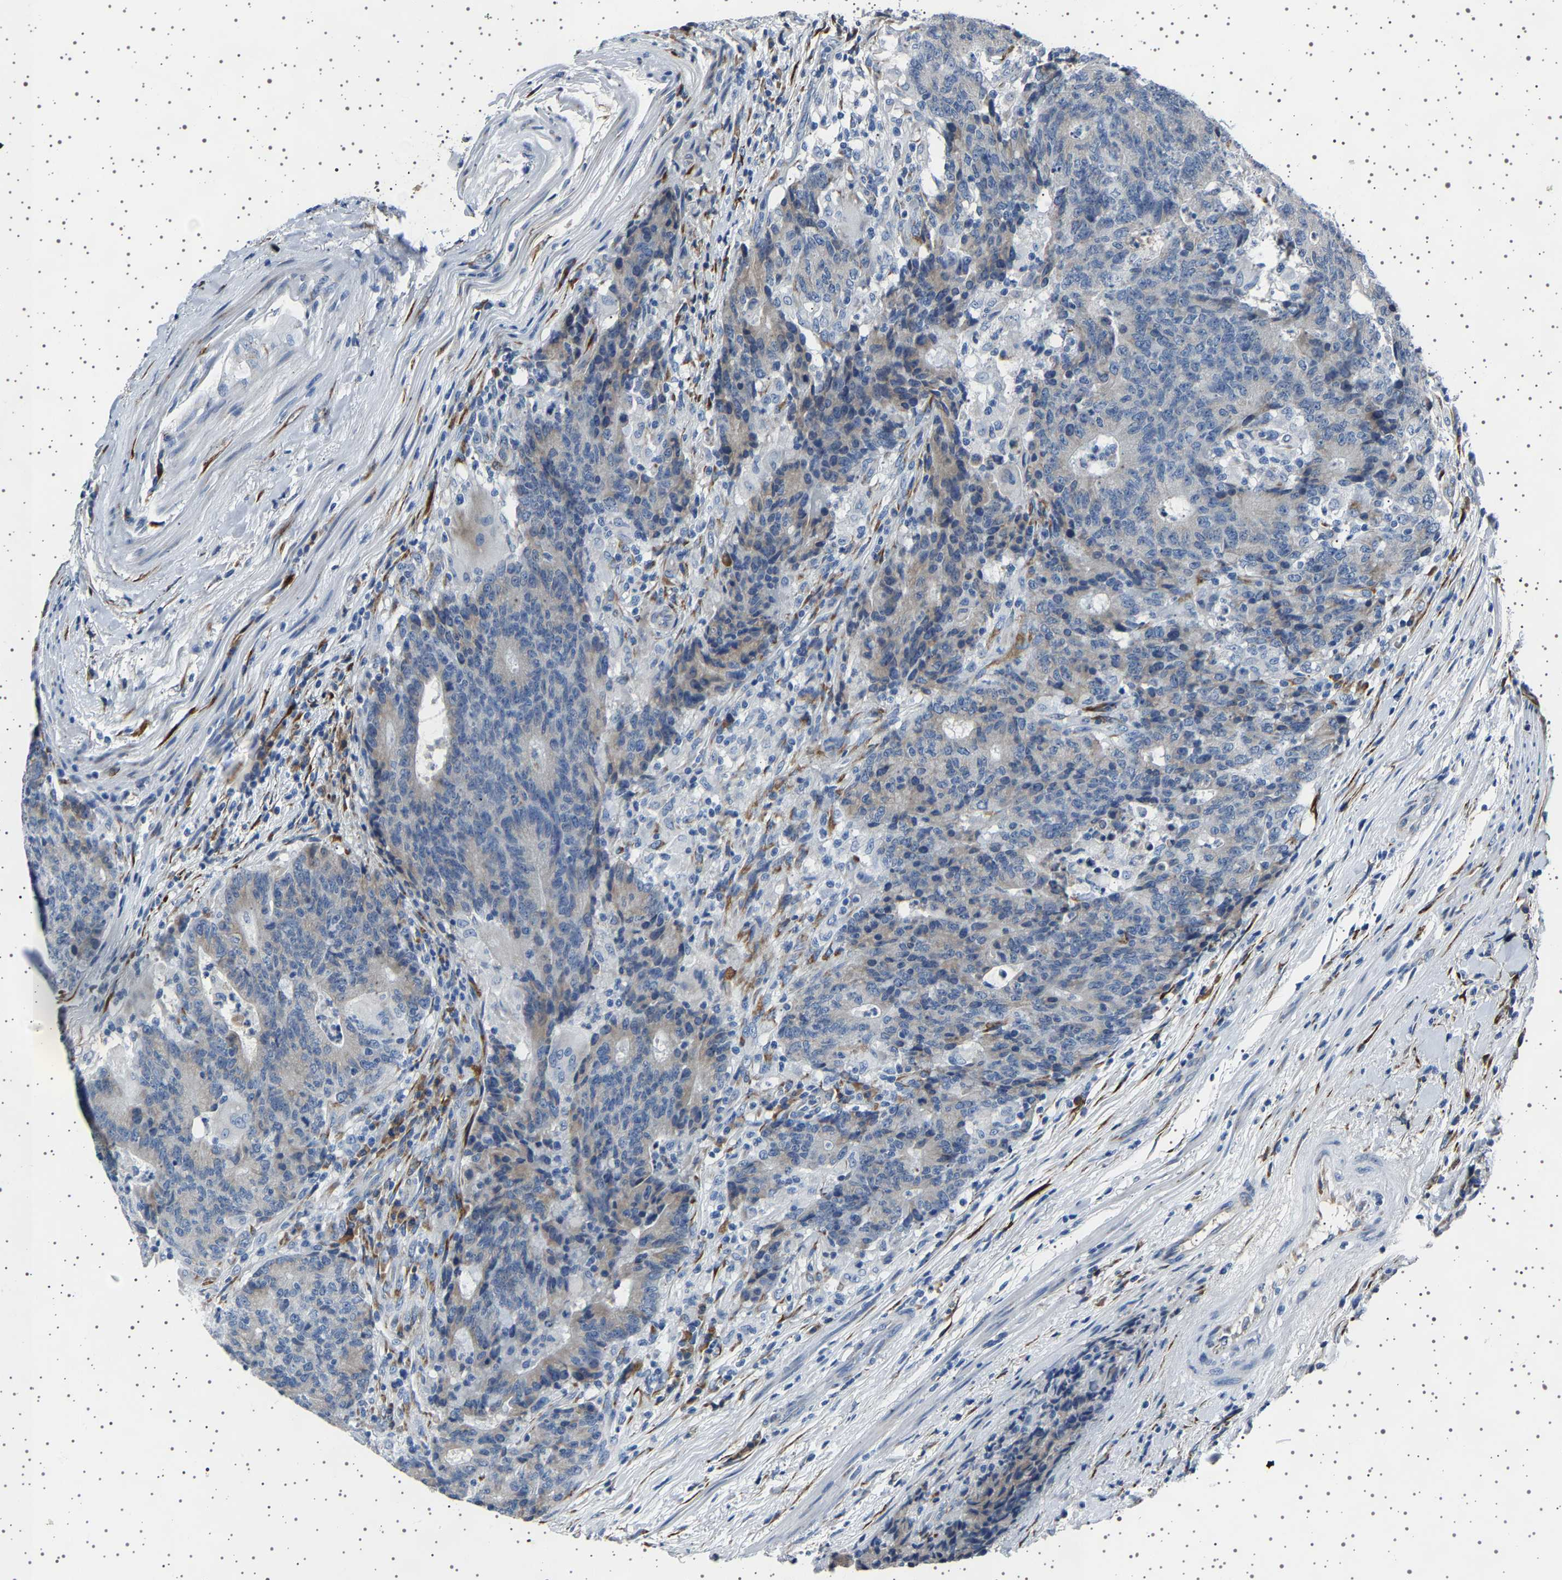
{"staining": {"intensity": "weak", "quantity": "<25%", "location": "cytoplasmic/membranous"}, "tissue": "colorectal cancer", "cell_type": "Tumor cells", "image_type": "cancer", "snomed": [{"axis": "morphology", "description": "Normal tissue, NOS"}, {"axis": "morphology", "description": "Adenocarcinoma, NOS"}, {"axis": "topography", "description": "Colon"}], "caption": "Immunohistochemistry photomicrograph of adenocarcinoma (colorectal) stained for a protein (brown), which displays no expression in tumor cells. (DAB immunohistochemistry (IHC) with hematoxylin counter stain).", "gene": "FTCD", "patient": {"sex": "female", "age": 75}}